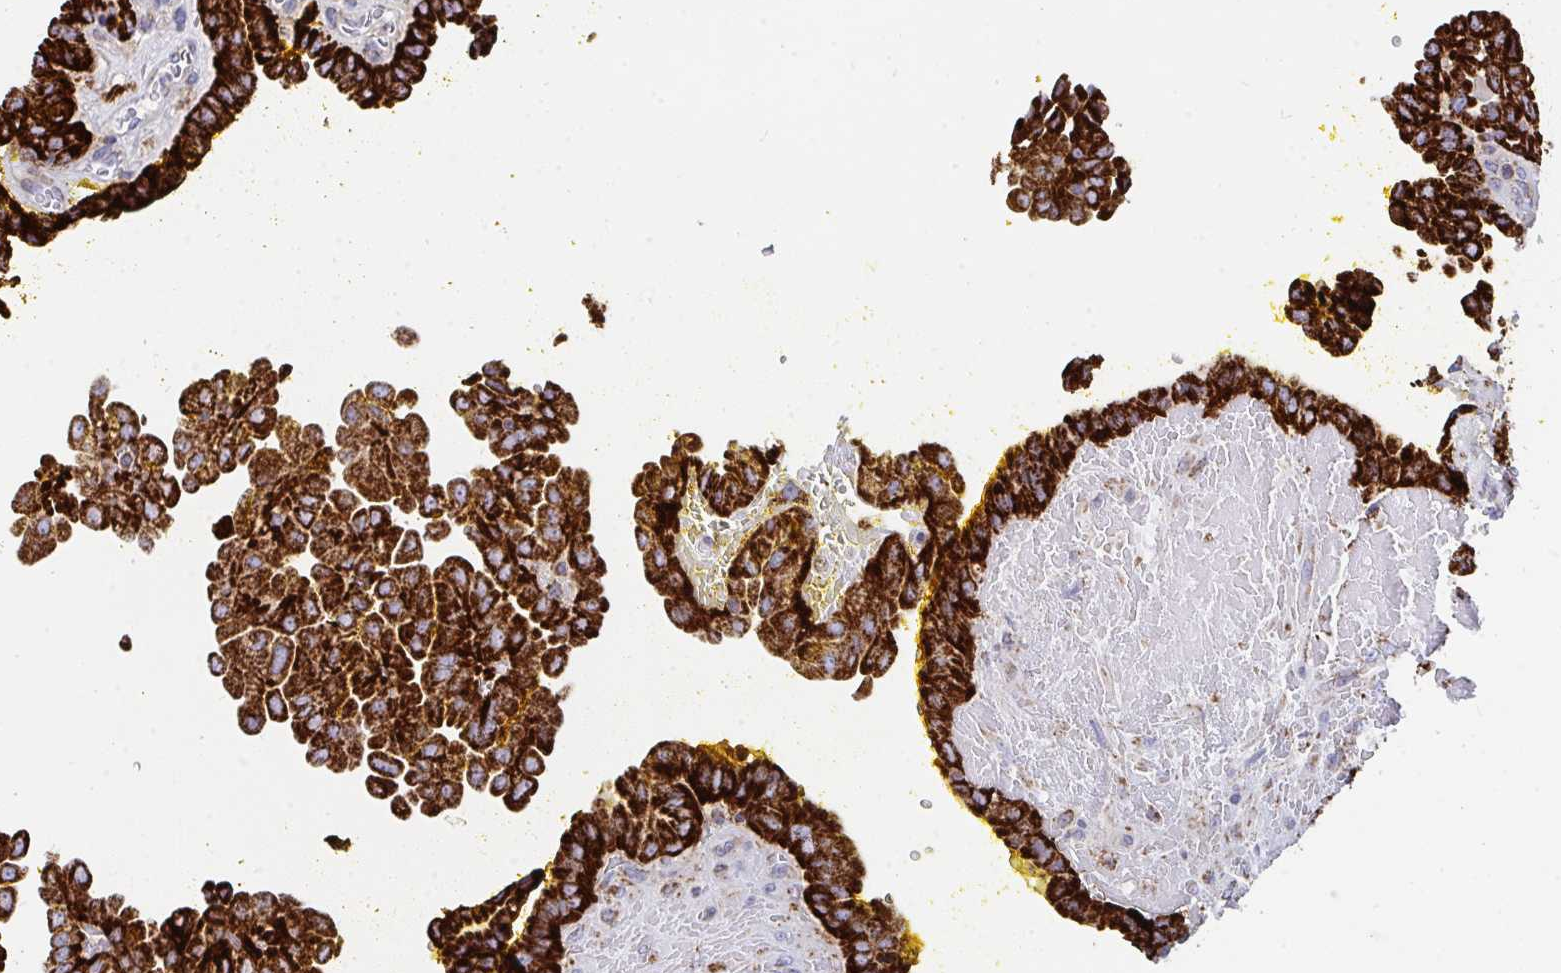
{"staining": {"intensity": "strong", "quantity": ">75%", "location": "cytoplasmic/membranous"}, "tissue": "thyroid cancer", "cell_type": "Tumor cells", "image_type": "cancer", "snomed": [{"axis": "morphology", "description": "Papillary adenocarcinoma, NOS"}, {"axis": "topography", "description": "Thyroid gland"}], "caption": "Approximately >75% of tumor cells in thyroid papillary adenocarcinoma demonstrate strong cytoplasmic/membranous protein staining as visualized by brown immunohistochemical staining.", "gene": "PC", "patient": {"sex": "male", "age": 87}}